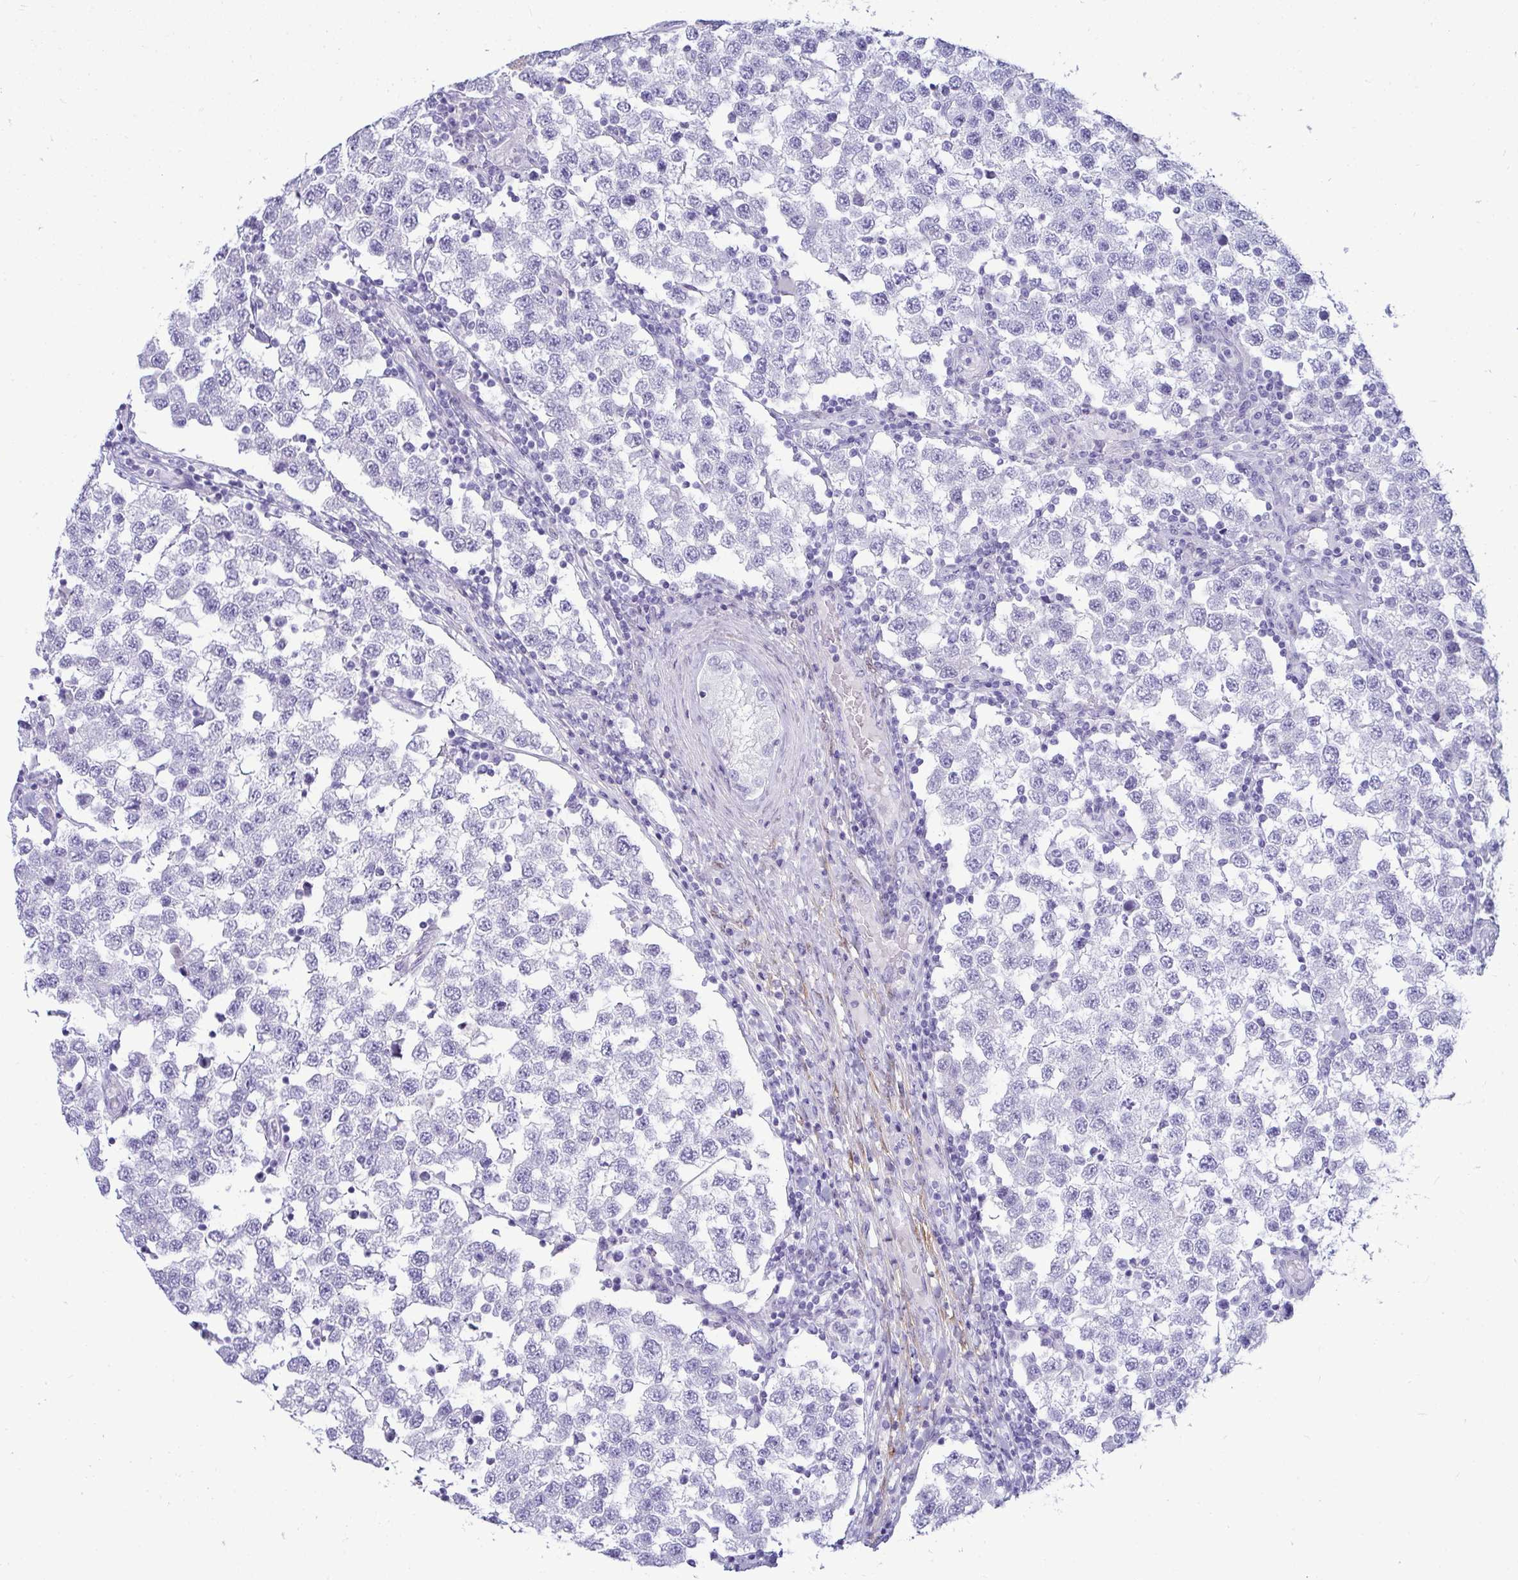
{"staining": {"intensity": "negative", "quantity": "none", "location": "none"}, "tissue": "testis cancer", "cell_type": "Tumor cells", "image_type": "cancer", "snomed": [{"axis": "morphology", "description": "Seminoma, NOS"}, {"axis": "topography", "description": "Testis"}], "caption": "This photomicrograph is of seminoma (testis) stained with immunohistochemistry (IHC) to label a protein in brown with the nuclei are counter-stained blue. There is no staining in tumor cells.", "gene": "HSPB6", "patient": {"sex": "male", "age": 34}}